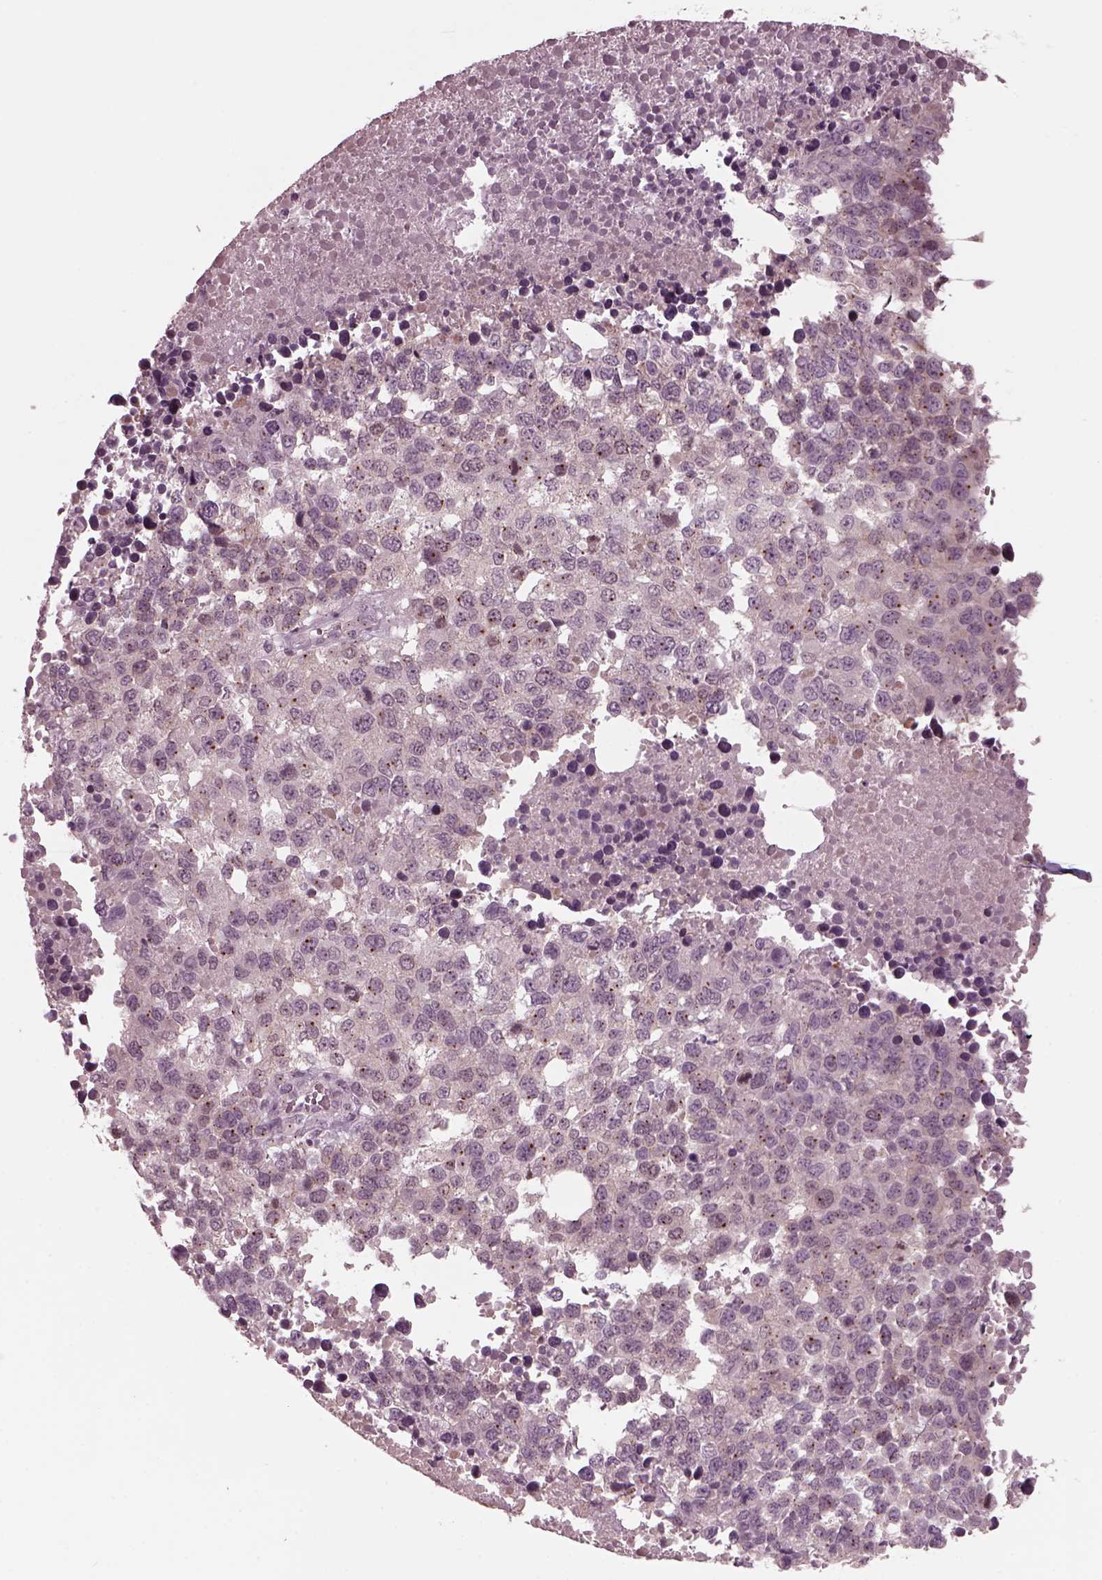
{"staining": {"intensity": "weak", "quantity": "<25%", "location": "cytoplasmic/membranous"}, "tissue": "melanoma", "cell_type": "Tumor cells", "image_type": "cancer", "snomed": [{"axis": "morphology", "description": "Malignant melanoma, Metastatic site"}, {"axis": "topography", "description": "Skin"}], "caption": "Melanoma stained for a protein using immunohistochemistry (IHC) reveals no staining tumor cells.", "gene": "SAXO1", "patient": {"sex": "male", "age": 84}}